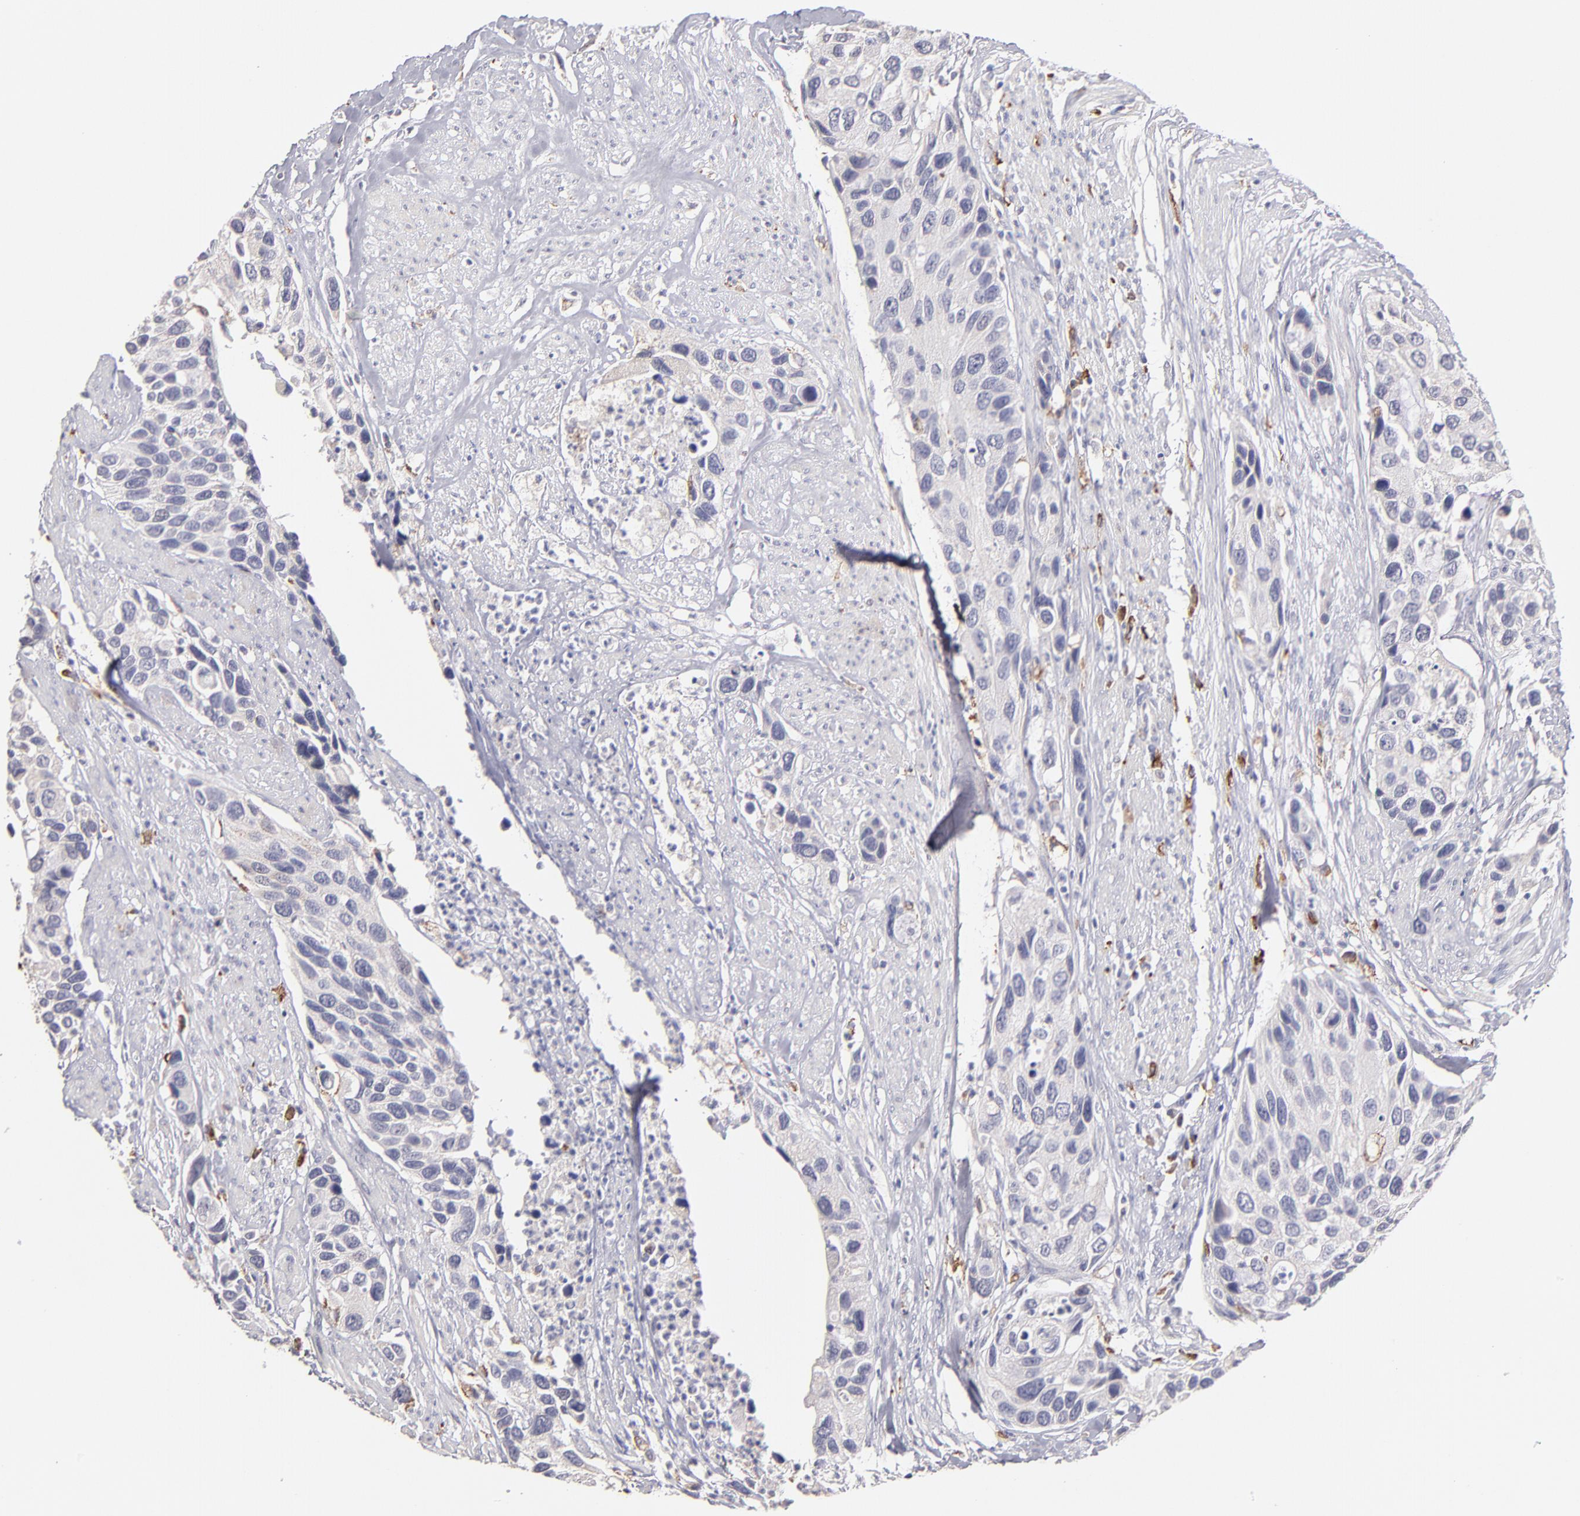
{"staining": {"intensity": "weak", "quantity": ">75%", "location": "cytoplasmic/membranous"}, "tissue": "urothelial cancer", "cell_type": "Tumor cells", "image_type": "cancer", "snomed": [{"axis": "morphology", "description": "Urothelial carcinoma, High grade"}, {"axis": "topography", "description": "Urinary bladder"}], "caption": "High-grade urothelial carcinoma stained for a protein exhibits weak cytoplasmic/membranous positivity in tumor cells. Ihc stains the protein of interest in brown and the nuclei are stained blue.", "gene": "GLDC", "patient": {"sex": "male", "age": 66}}